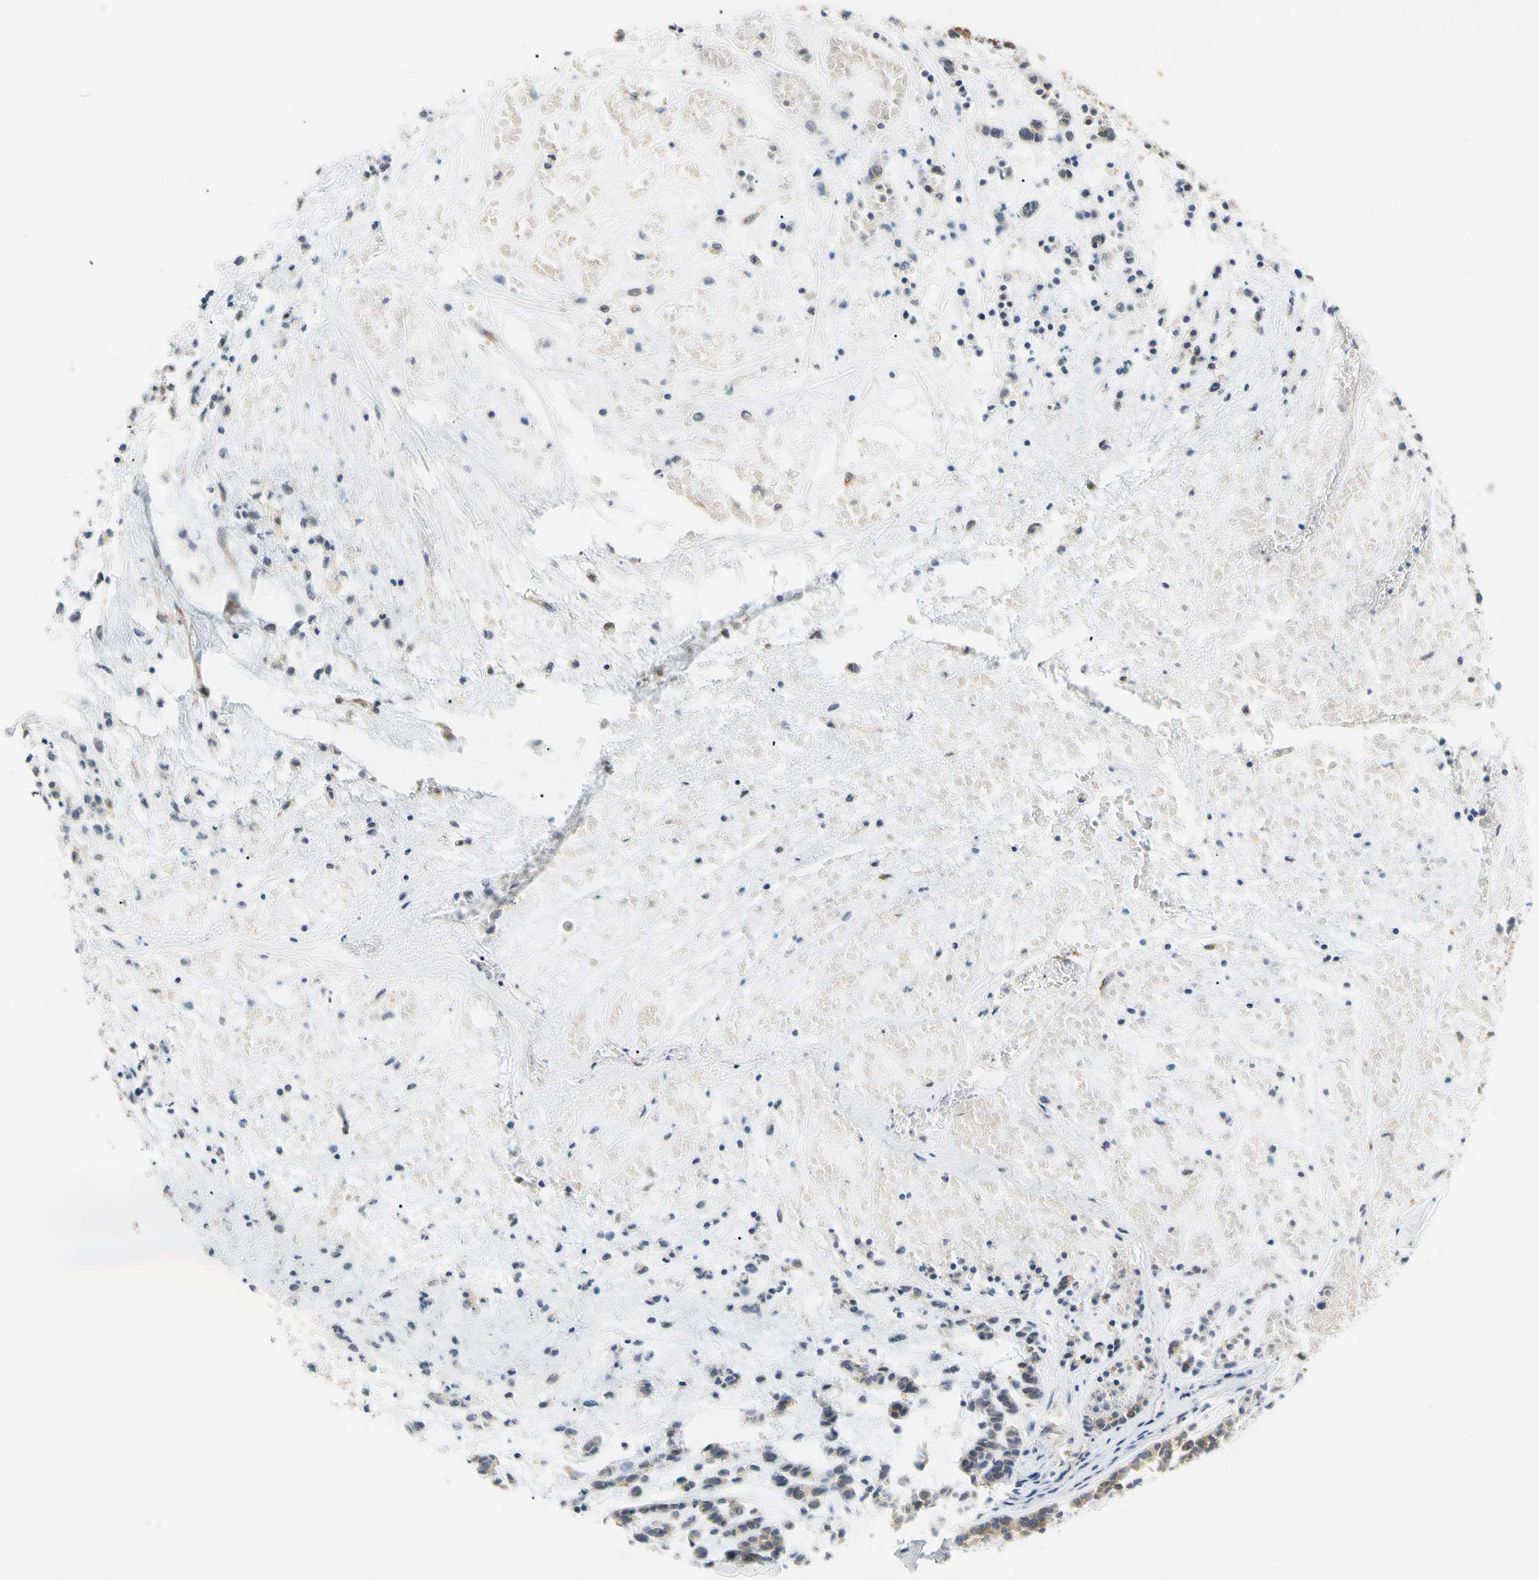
{"staining": {"intensity": "moderate", "quantity": ">75%", "location": "cytoplasmic/membranous"}, "tissue": "head and neck cancer", "cell_type": "Tumor cells", "image_type": "cancer", "snomed": [{"axis": "morphology", "description": "Adenocarcinoma, NOS"}, {"axis": "morphology", "description": "Adenoma, NOS"}, {"axis": "topography", "description": "Head-Neck"}], "caption": "Immunohistochemical staining of adenocarcinoma (head and neck) shows moderate cytoplasmic/membranous protein positivity in approximately >75% of tumor cells. (DAB (3,3'-diaminobenzidine) IHC with brightfield microscopy, high magnification).", "gene": "LRRC47", "patient": {"sex": "female", "age": 55}}